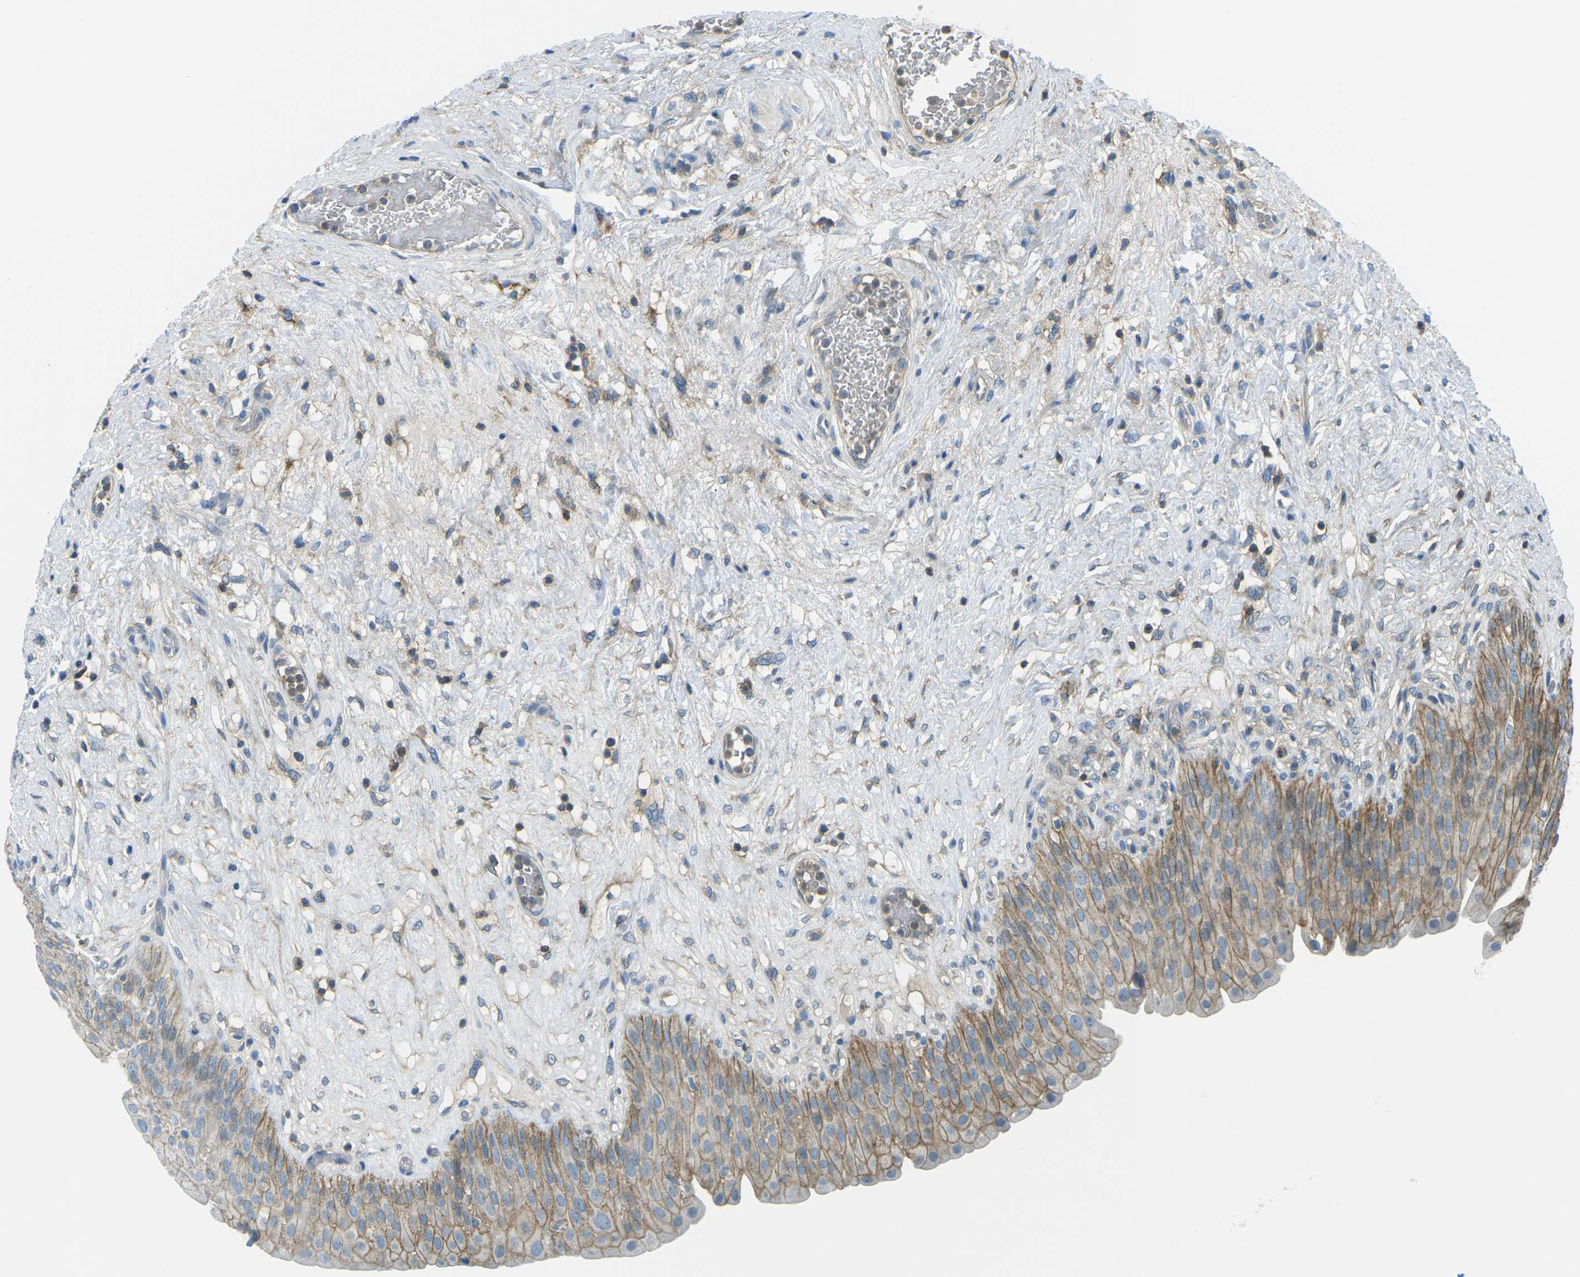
{"staining": {"intensity": "moderate", "quantity": ">75%", "location": "cytoplasmic/membranous"}, "tissue": "urinary bladder", "cell_type": "Urothelial cells", "image_type": "normal", "snomed": [{"axis": "morphology", "description": "Normal tissue, NOS"}, {"axis": "topography", "description": "Urinary bladder"}], "caption": "Protein staining of benign urinary bladder shows moderate cytoplasmic/membranous staining in about >75% of urothelial cells.", "gene": "CD47", "patient": {"sex": "male", "age": 46}}